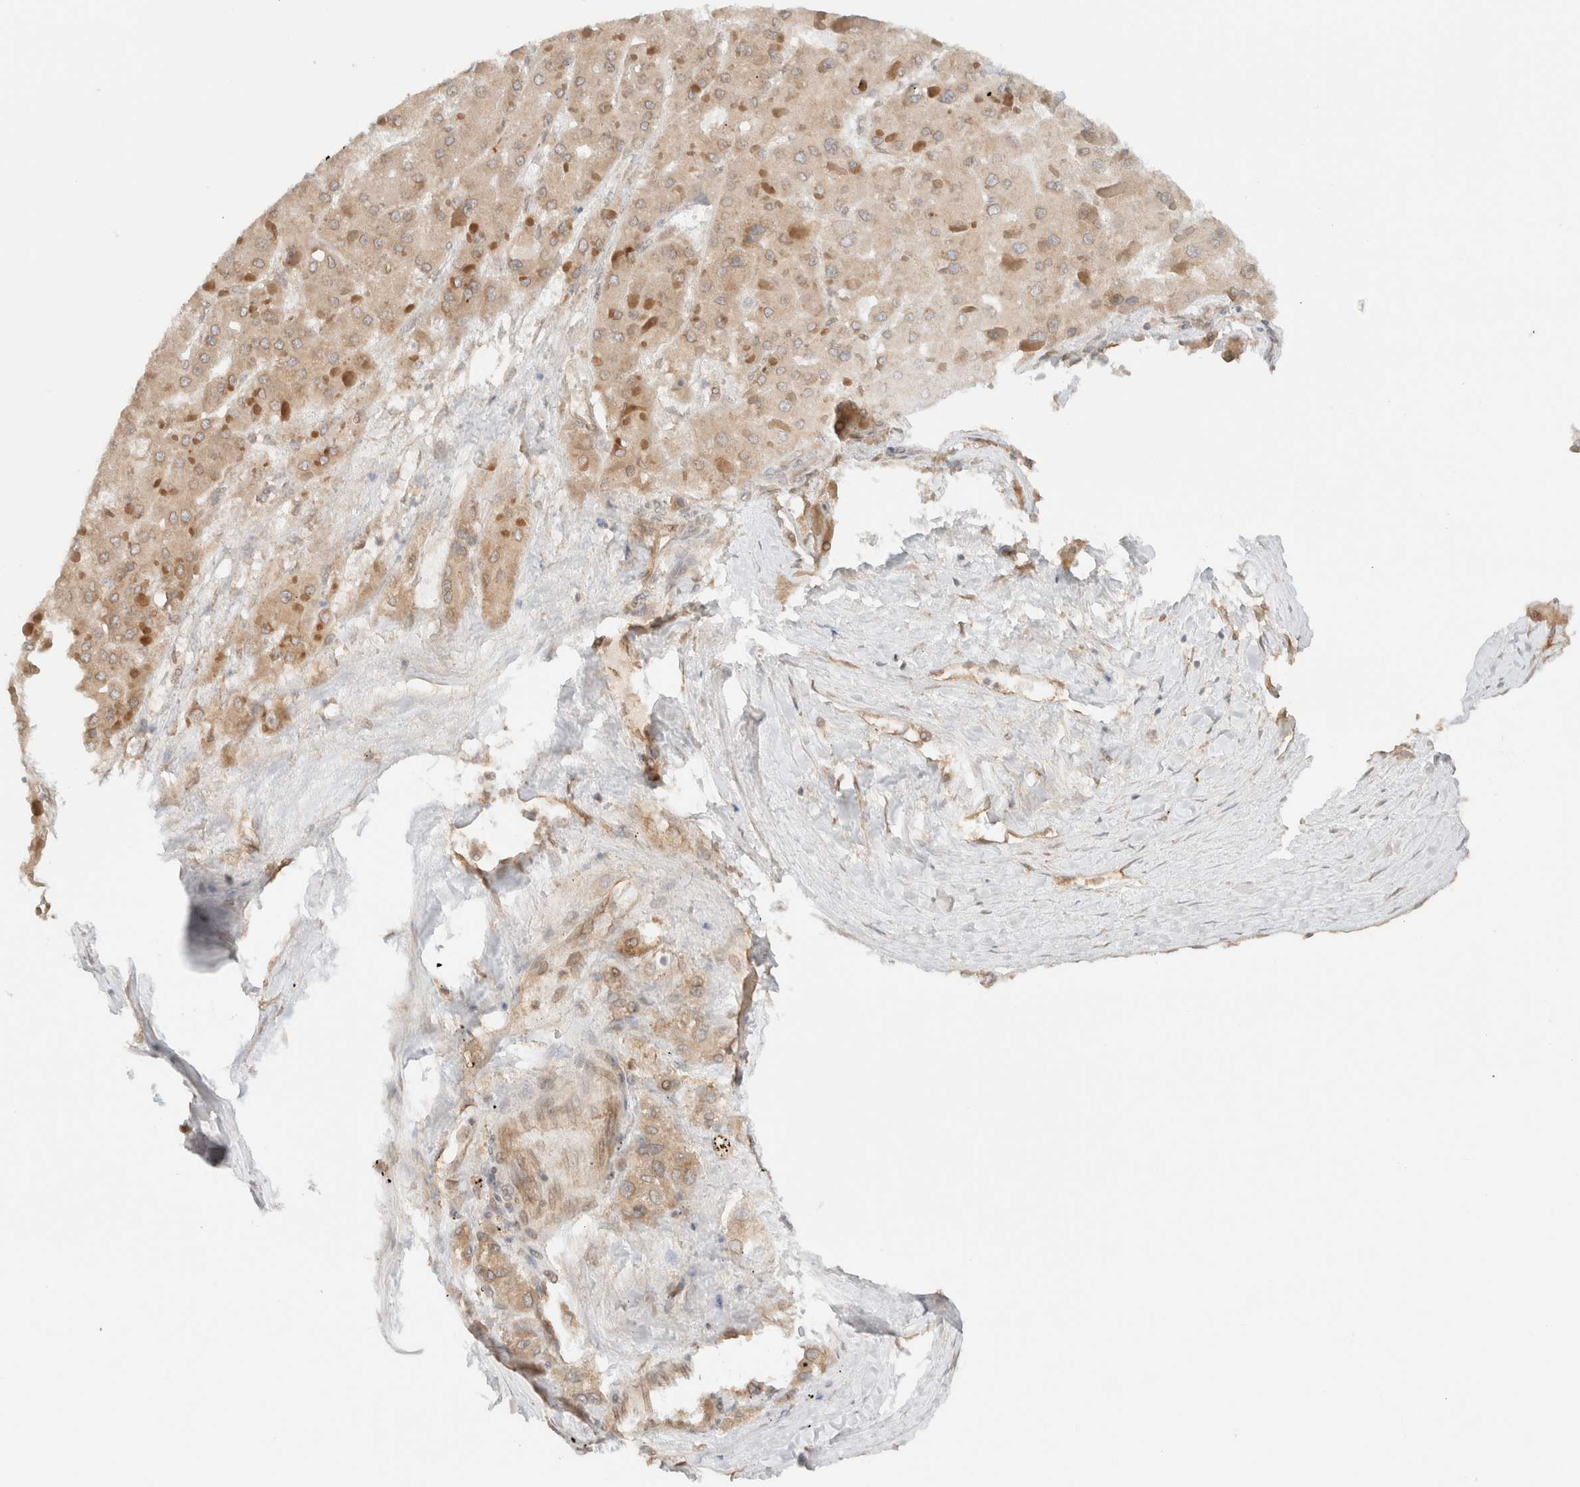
{"staining": {"intensity": "moderate", "quantity": ">75%", "location": "cytoplasmic/membranous"}, "tissue": "liver cancer", "cell_type": "Tumor cells", "image_type": "cancer", "snomed": [{"axis": "morphology", "description": "Carcinoma, Hepatocellular, NOS"}, {"axis": "topography", "description": "Liver"}], "caption": "Immunohistochemical staining of human liver cancer exhibits medium levels of moderate cytoplasmic/membranous protein positivity in about >75% of tumor cells. (Brightfield microscopy of DAB IHC at high magnification).", "gene": "ARFGEF2", "patient": {"sex": "female", "age": 73}}